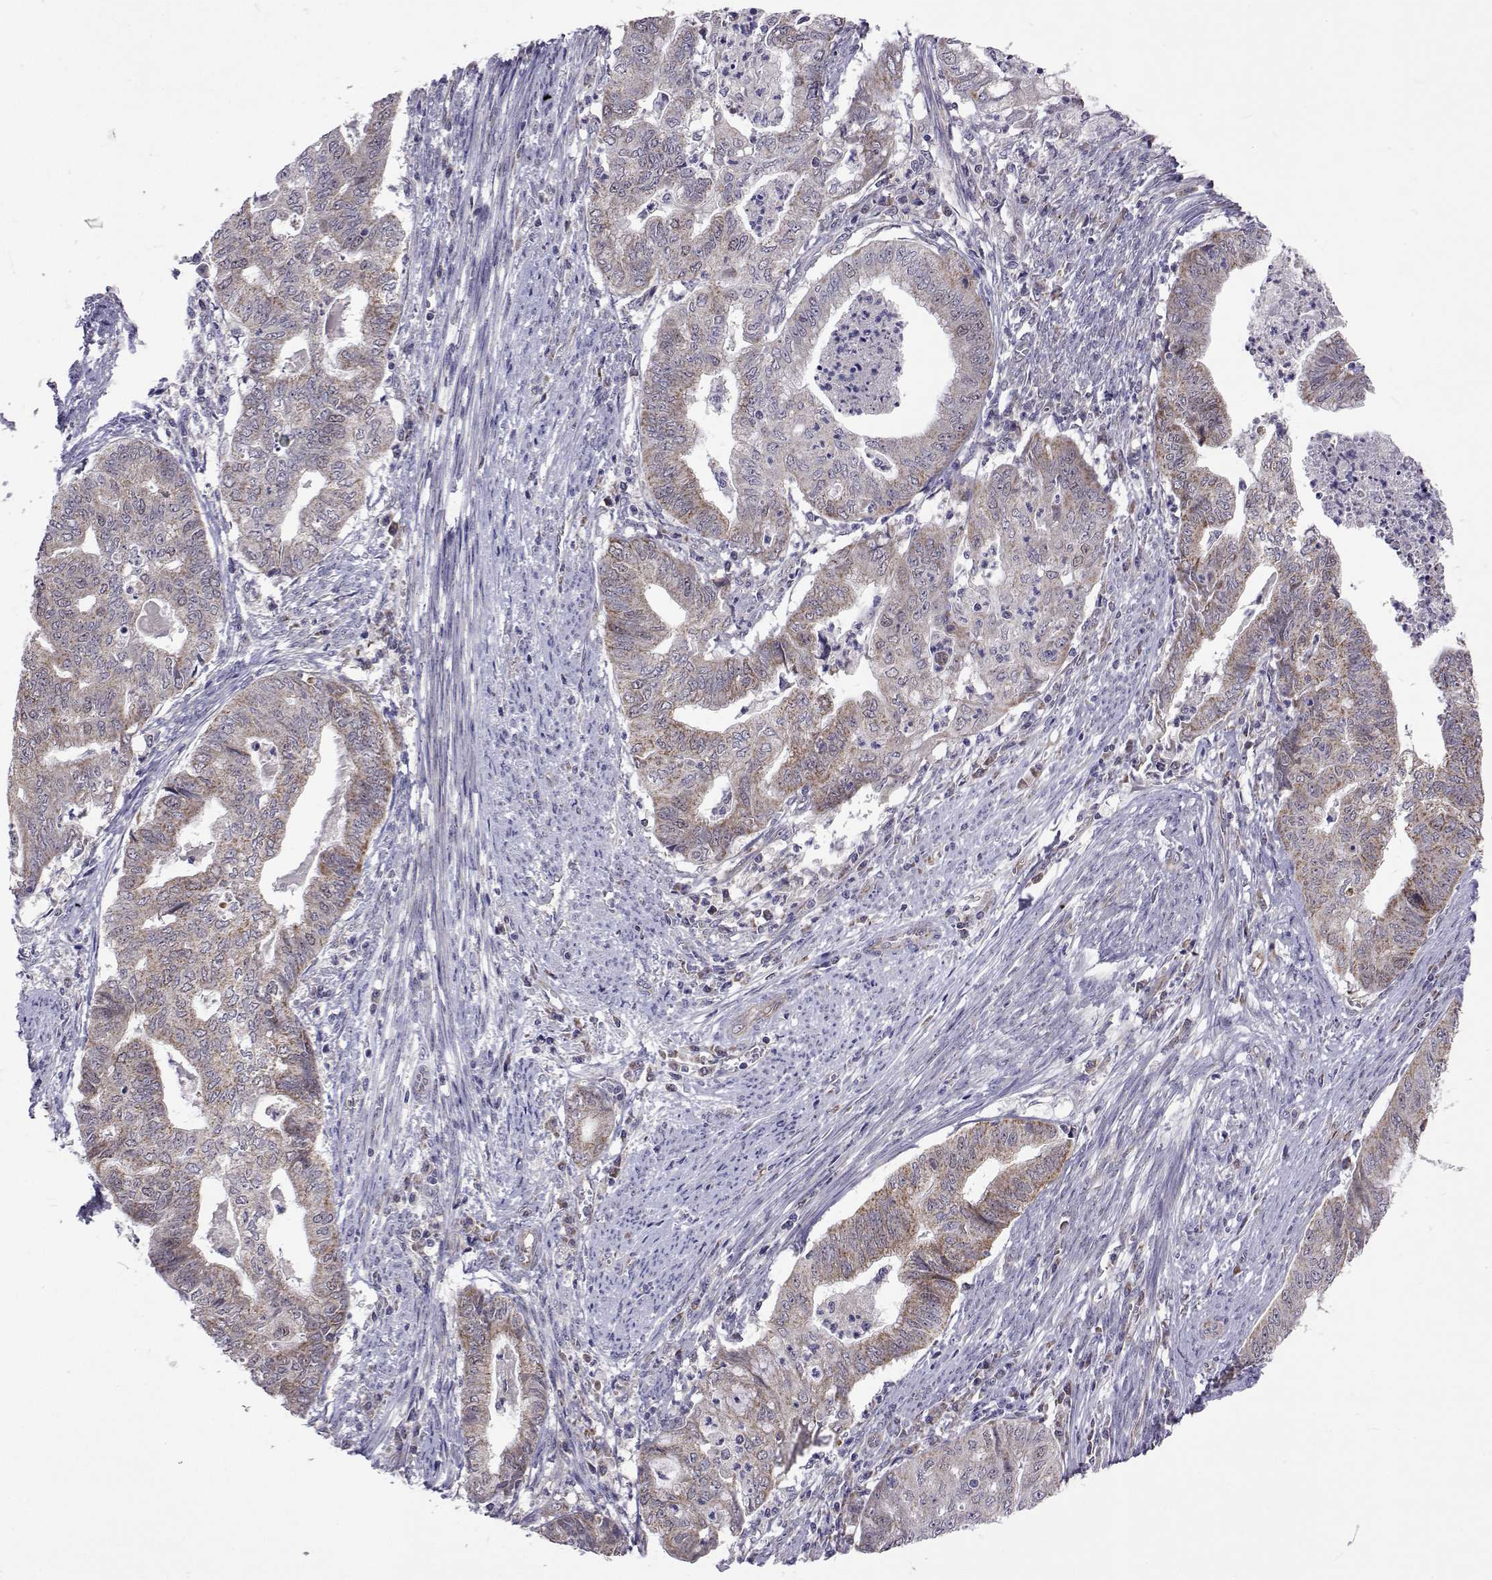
{"staining": {"intensity": "weak", "quantity": "25%-75%", "location": "cytoplasmic/membranous"}, "tissue": "endometrial cancer", "cell_type": "Tumor cells", "image_type": "cancer", "snomed": [{"axis": "morphology", "description": "Adenocarcinoma, NOS"}, {"axis": "topography", "description": "Endometrium"}], "caption": "Adenocarcinoma (endometrial) stained with a protein marker reveals weak staining in tumor cells.", "gene": "DHTKD1", "patient": {"sex": "female", "age": 79}}